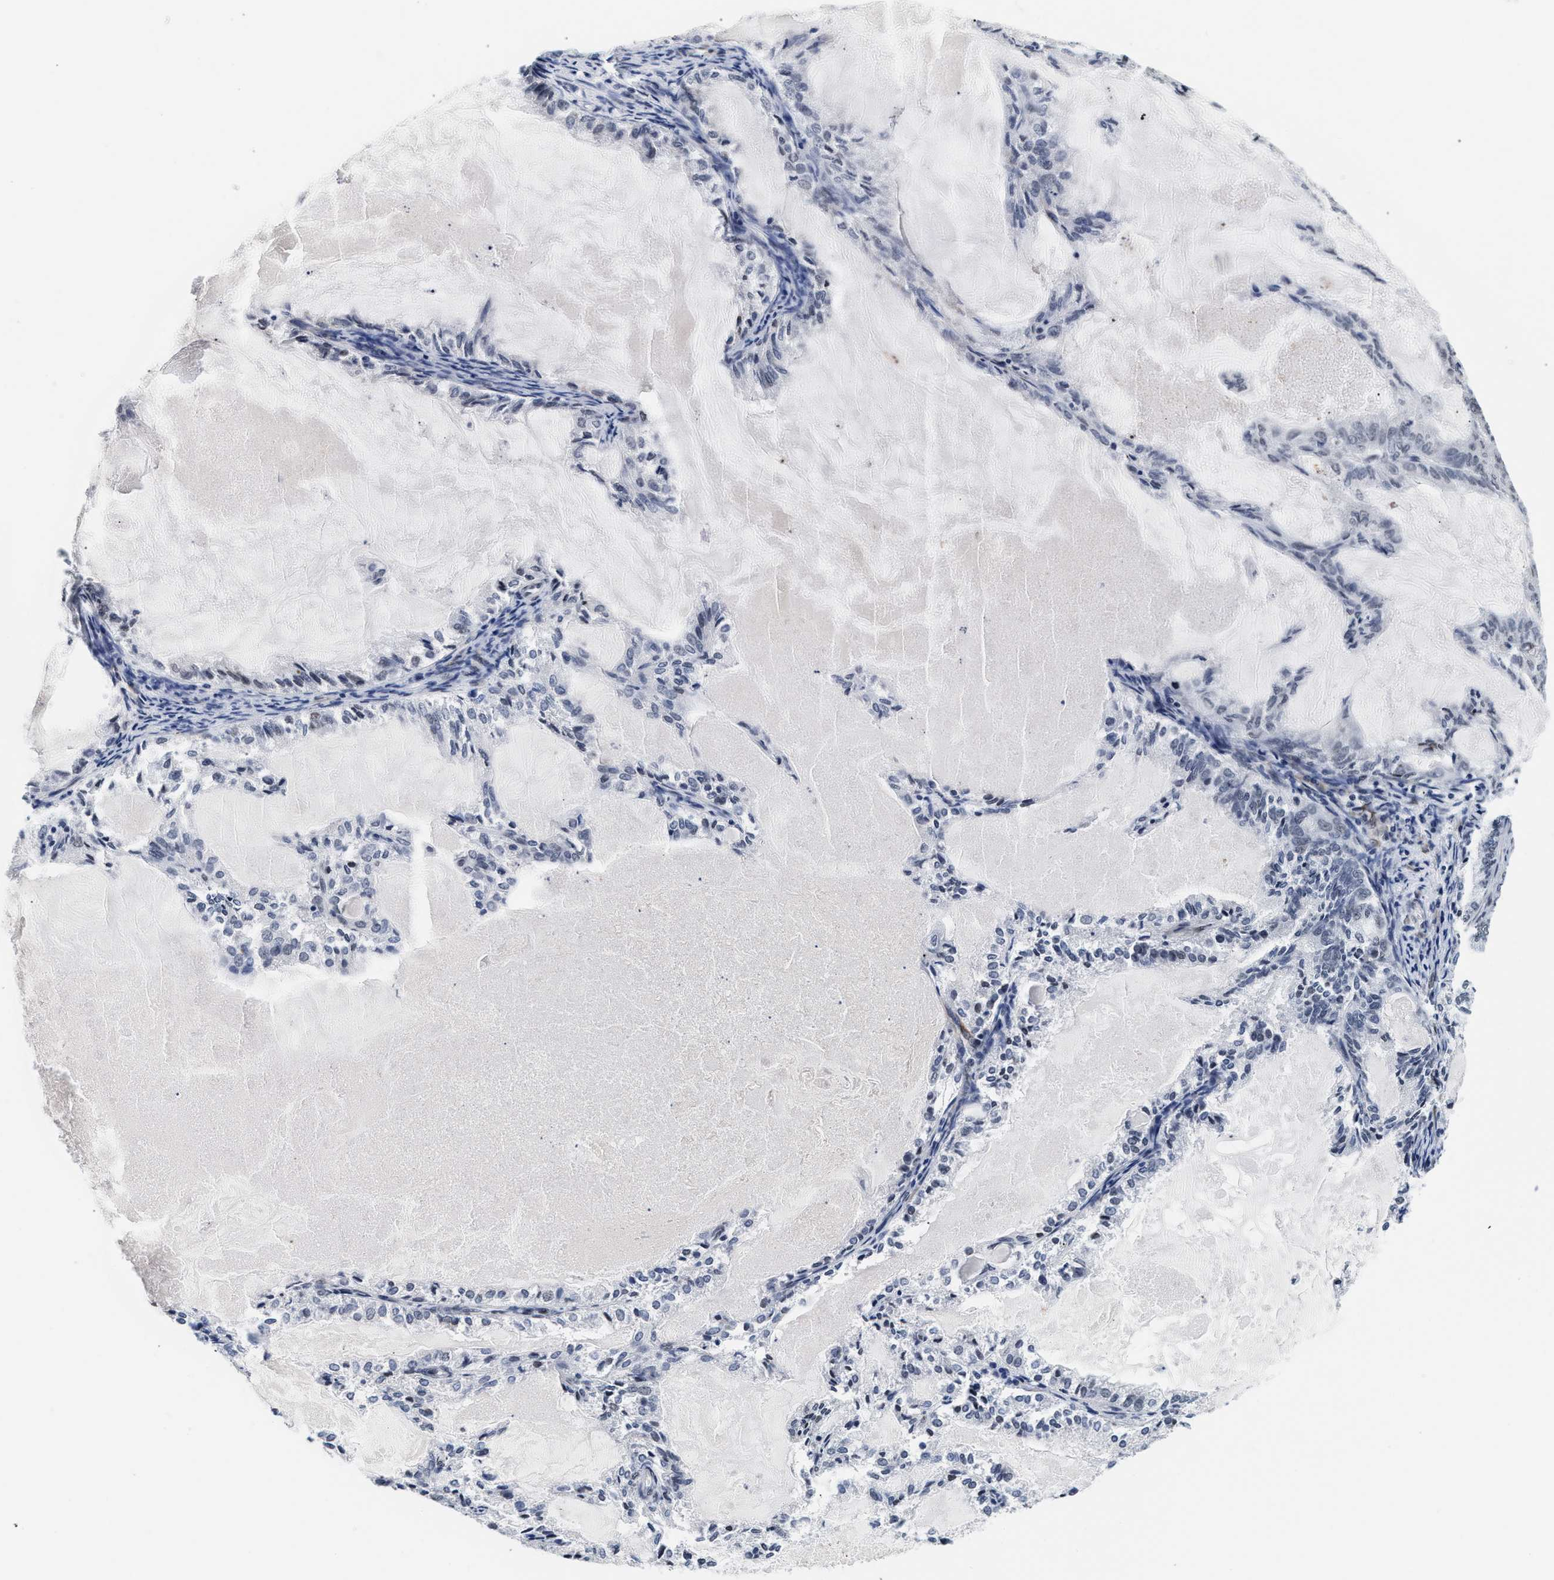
{"staining": {"intensity": "negative", "quantity": "none", "location": "none"}, "tissue": "endometrial cancer", "cell_type": "Tumor cells", "image_type": "cancer", "snomed": [{"axis": "morphology", "description": "Adenocarcinoma, NOS"}, {"axis": "topography", "description": "Endometrium"}], "caption": "Immunohistochemistry image of neoplastic tissue: human endometrial cancer stained with DAB demonstrates no significant protein expression in tumor cells. Brightfield microscopy of IHC stained with DAB (3,3'-diaminobenzidine) (brown) and hematoxylin (blue), captured at high magnification.", "gene": "THOC1", "patient": {"sex": "female", "age": 86}}